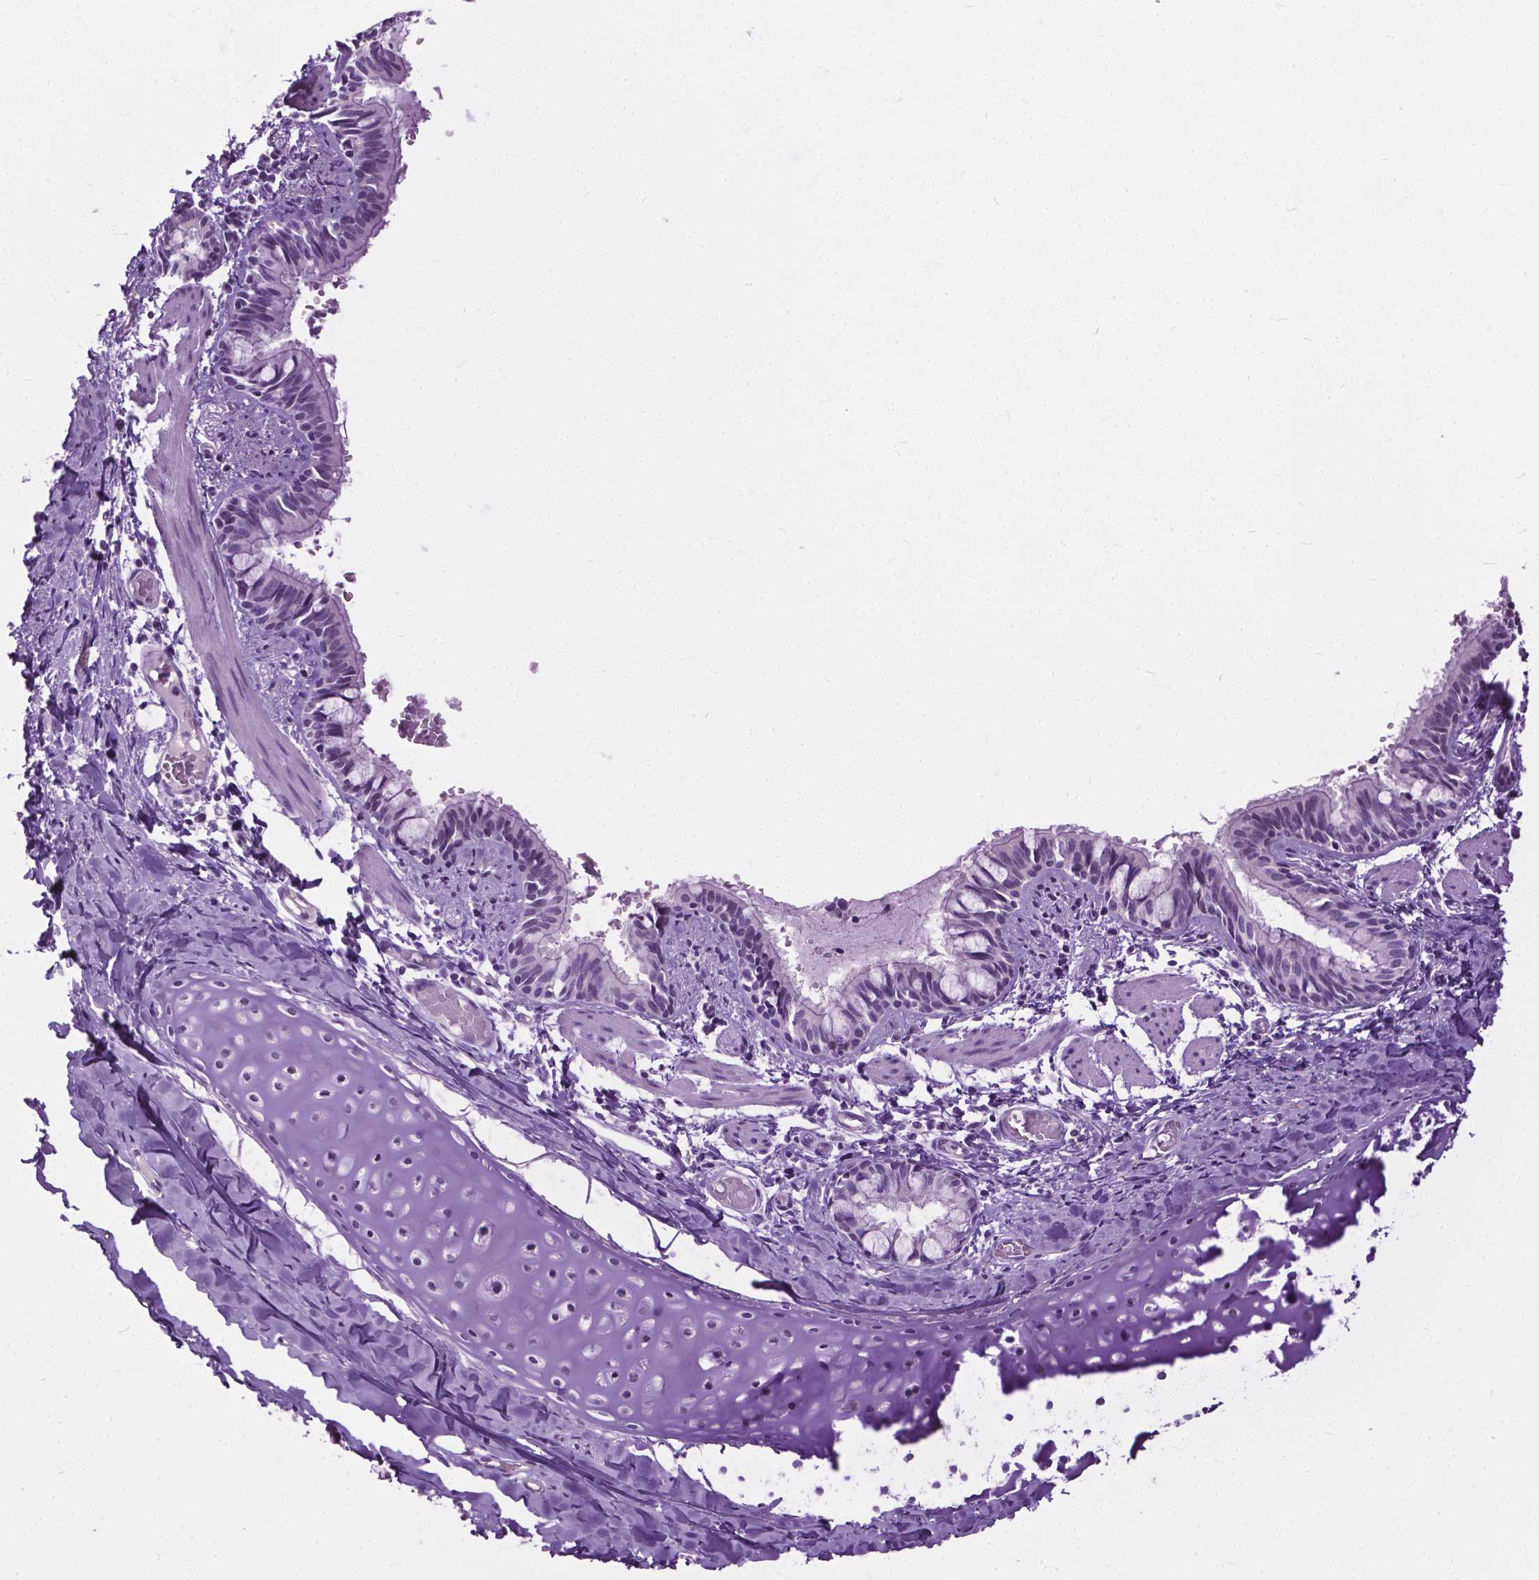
{"staining": {"intensity": "weak", "quantity": "25%-75%", "location": "nuclear"}, "tissue": "bronchus", "cell_type": "Respiratory epithelial cells", "image_type": "normal", "snomed": [{"axis": "morphology", "description": "Normal tissue, NOS"}, {"axis": "topography", "description": "Bronchus"}], "caption": "Unremarkable bronchus was stained to show a protein in brown. There is low levels of weak nuclear staining in approximately 25%-75% of respiratory epithelial cells.", "gene": "GPR37L1", "patient": {"sex": "male", "age": 1}}